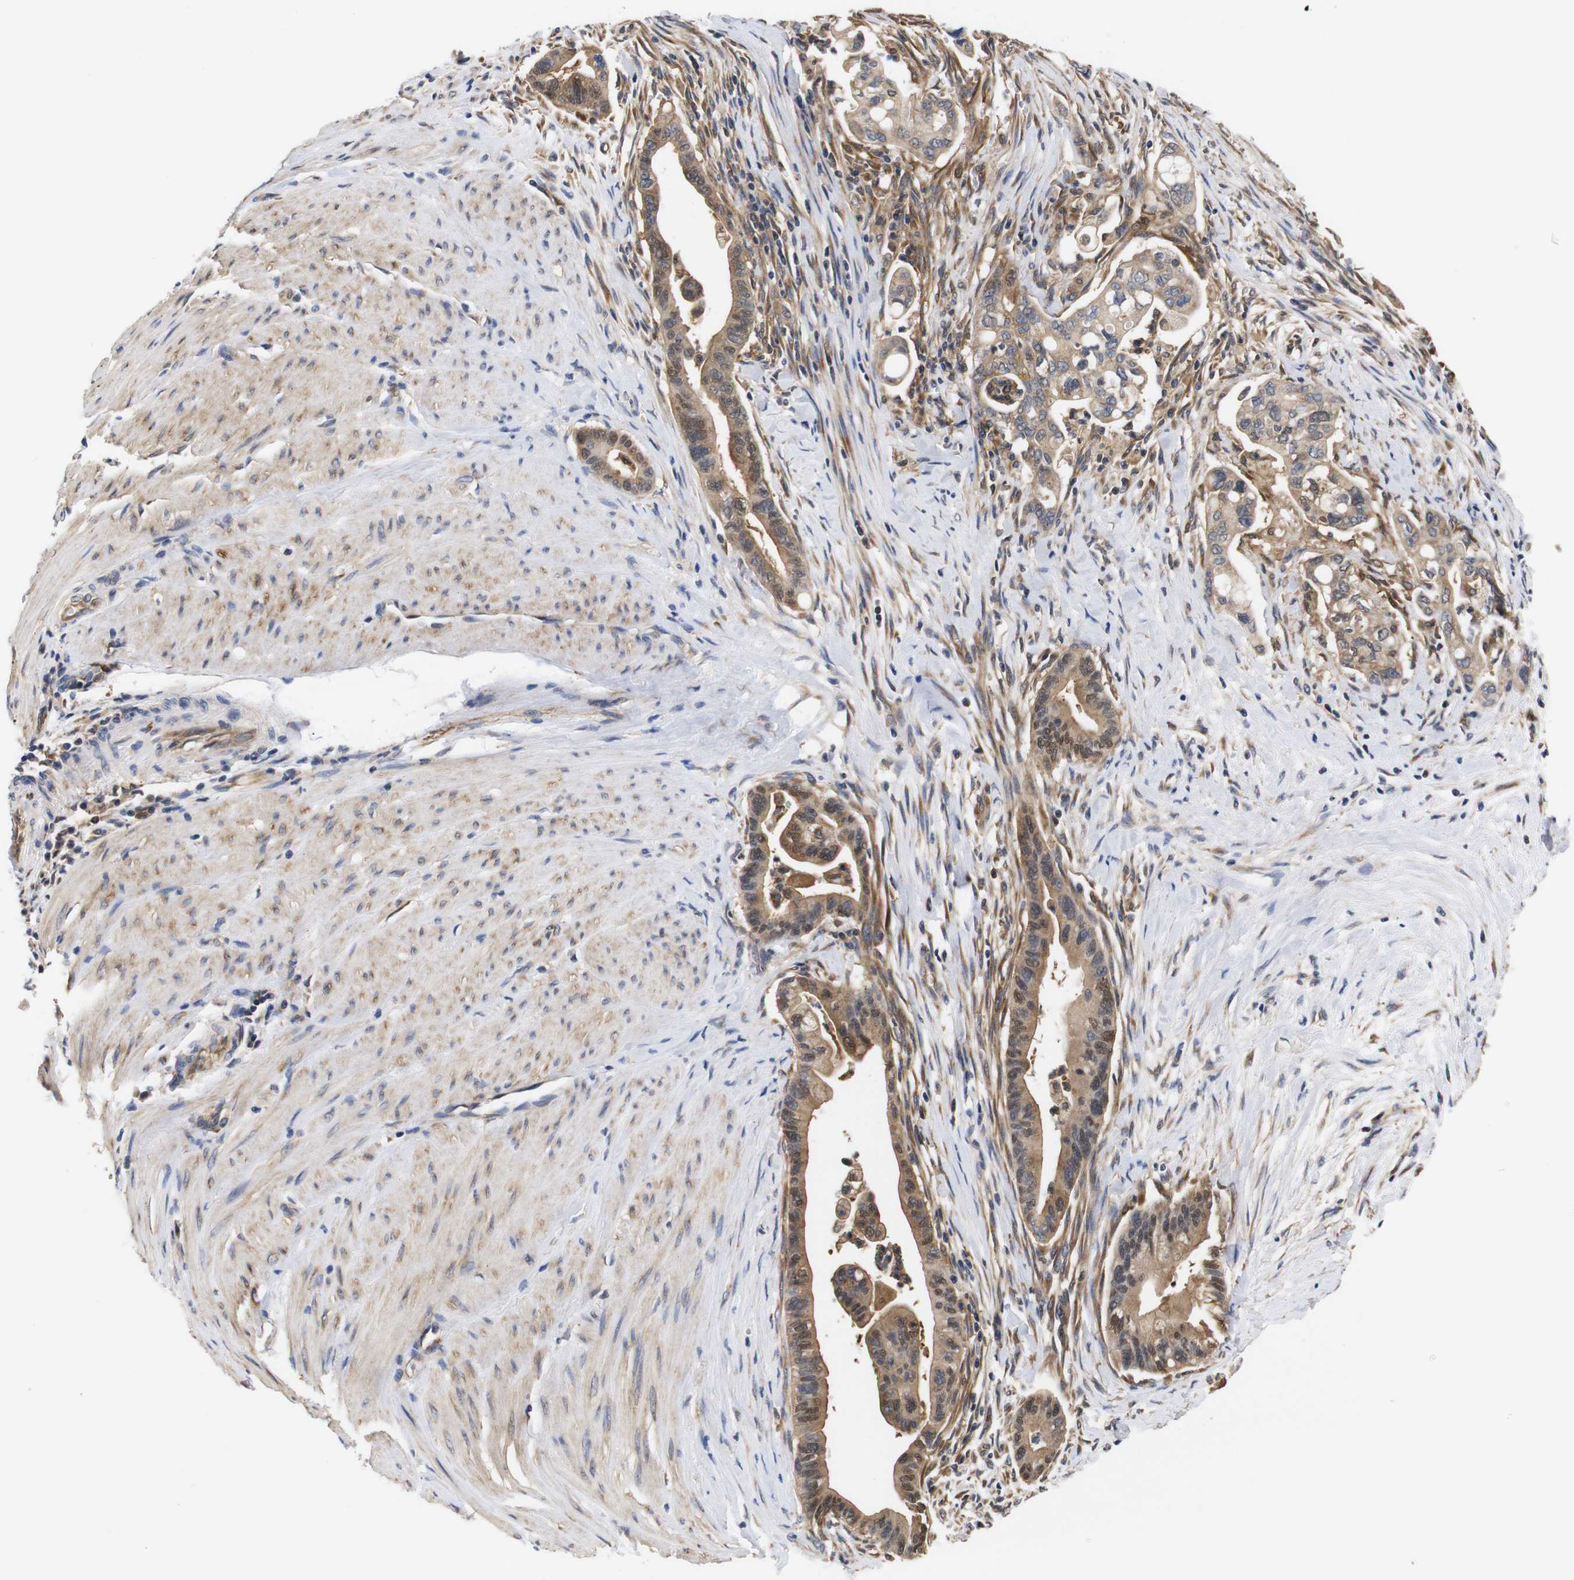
{"staining": {"intensity": "moderate", "quantity": ">75%", "location": "cytoplasmic/membranous"}, "tissue": "pancreatic cancer", "cell_type": "Tumor cells", "image_type": "cancer", "snomed": [{"axis": "morphology", "description": "Adenocarcinoma, NOS"}, {"axis": "topography", "description": "Pancreas"}], "caption": "Human pancreatic adenocarcinoma stained with a protein marker displays moderate staining in tumor cells.", "gene": "LRRCC1", "patient": {"sex": "male", "age": 70}}